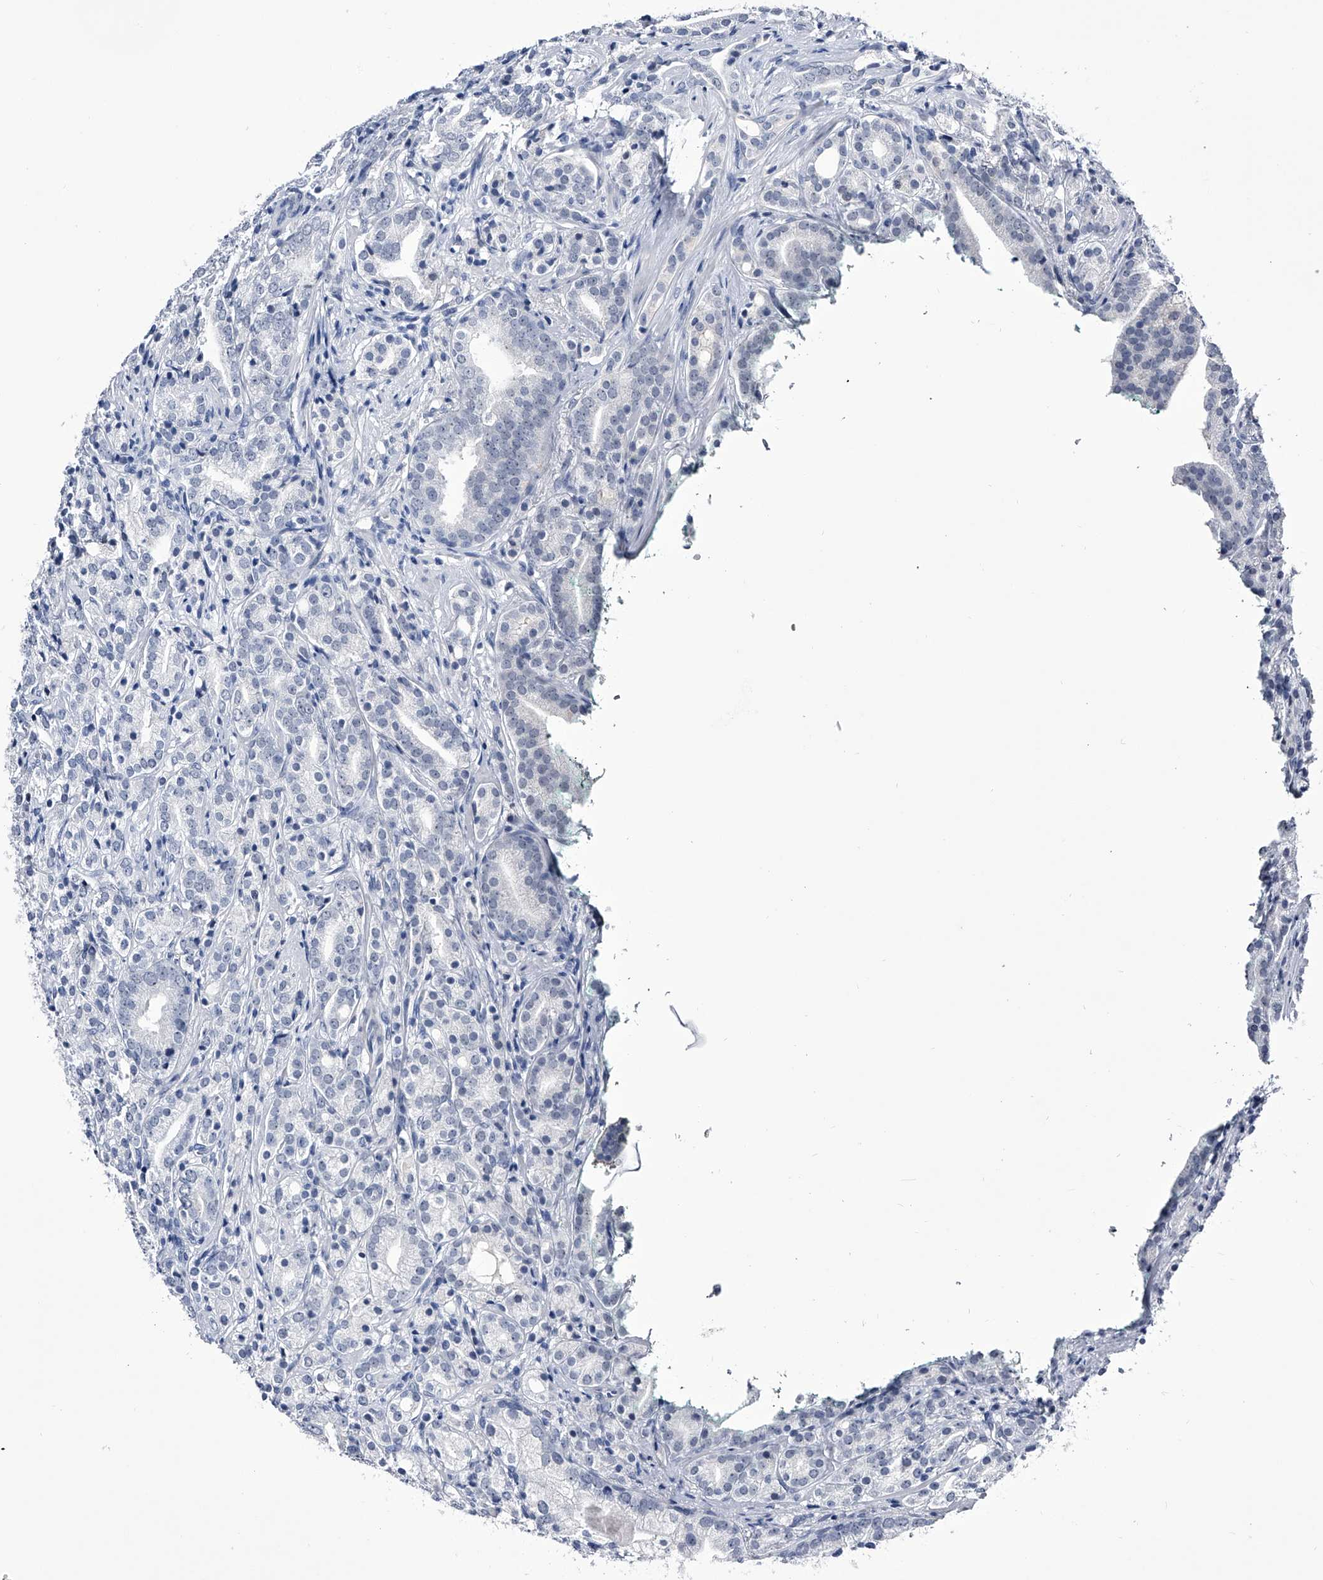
{"staining": {"intensity": "negative", "quantity": "none", "location": "none"}, "tissue": "prostate cancer", "cell_type": "Tumor cells", "image_type": "cancer", "snomed": [{"axis": "morphology", "description": "Adenocarcinoma, High grade"}, {"axis": "topography", "description": "Prostate"}], "caption": "Prostate cancer was stained to show a protein in brown. There is no significant expression in tumor cells.", "gene": "CRISP2", "patient": {"sex": "male", "age": 57}}